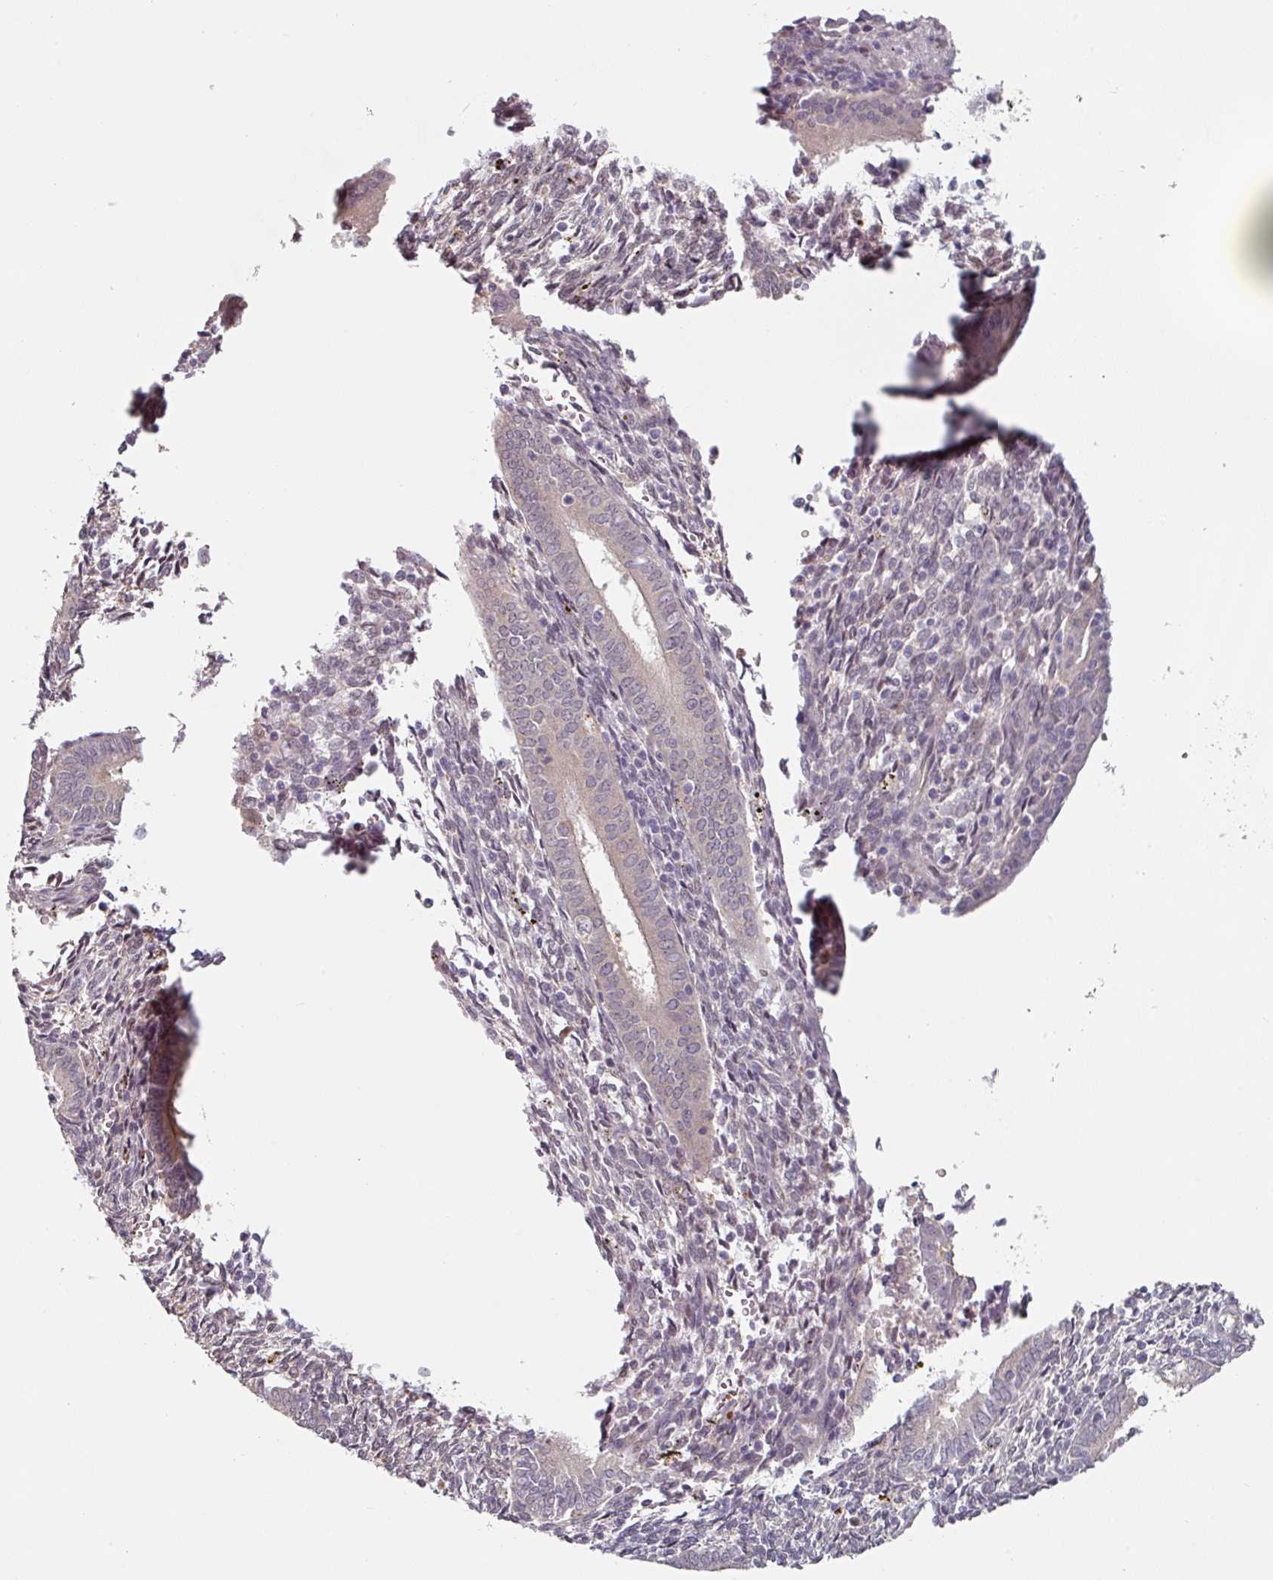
{"staining": {"intensity": "negative", "quantity": "none", "location": "none"}, "tissue": "endometrium", "cell_type": "Cells in endometrial stroma", "image_type": "normal", "snomed": [{"axis": "morphology", "description": "Normal tissue, NOS"}, {"axis": "topography", "description": "Endometrium"}], "caption": "Immunohistochemical staining of benign human endometrium demonstrates no significant expression in cells in endometrial stroma.", "gene": "ZBTB6", "patient": {"sex": "female", "age": 41}}